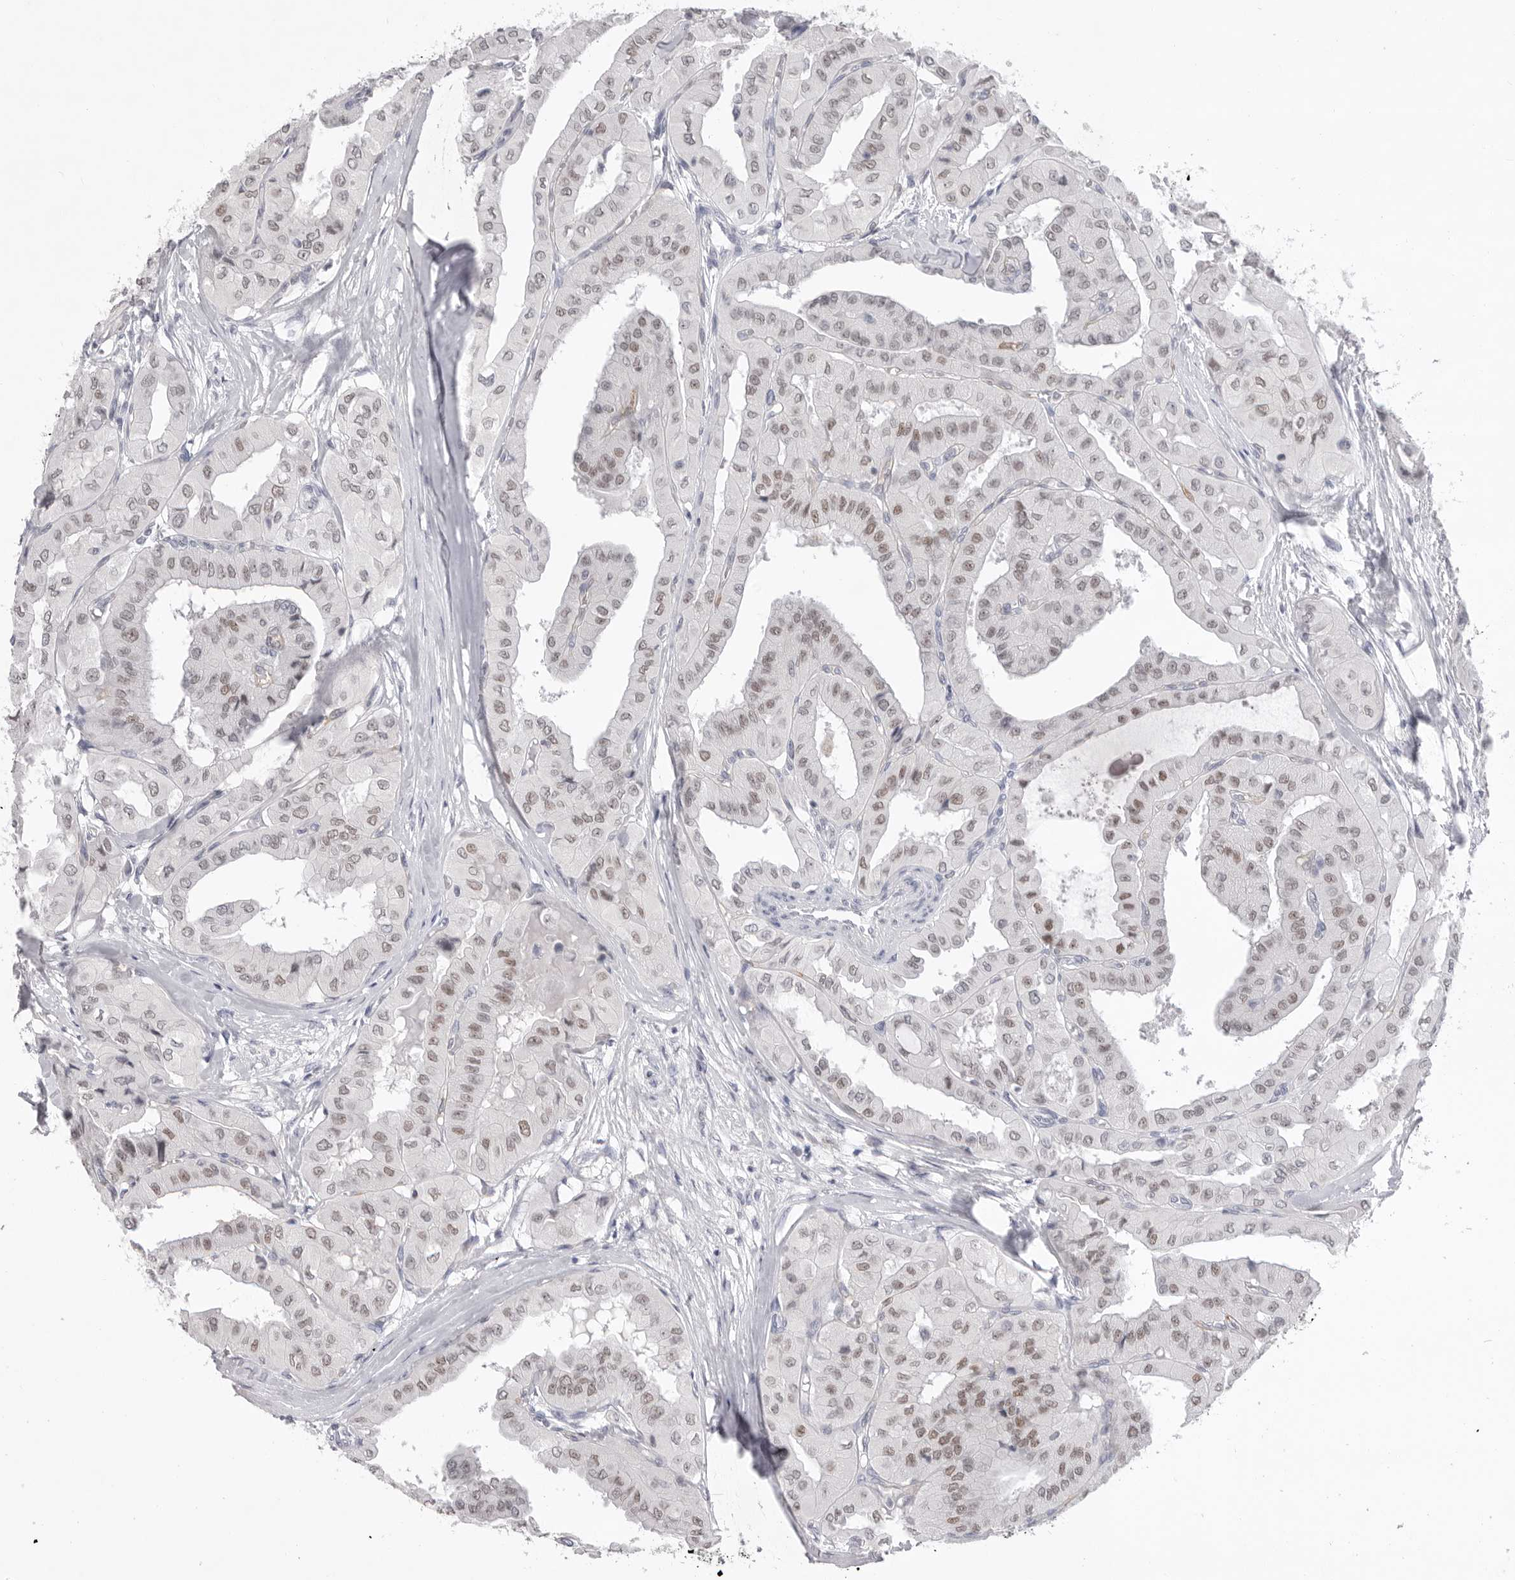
{"staining": {"intensity": "weak", "quantity": "25%-75%", "location": "nuclear"}, "tissue": "thyroid cancer", "cell_type": "Tumor cells", "image_type": "cancer", "snomed": [{"axis": "morphology", "description": "Papillary adenocarcinoma, NOS"}, {"axis": "topography", "description": "Thyroid gland"}], "caption": "Brown immunohistochemical staining in thyroid papillary adenocarcinoma shows weak nuclear staining in about 25%-75% of tumor cells.", "gene": "ZBTB7B", "patient": {"sex": "female", "age": 59}}